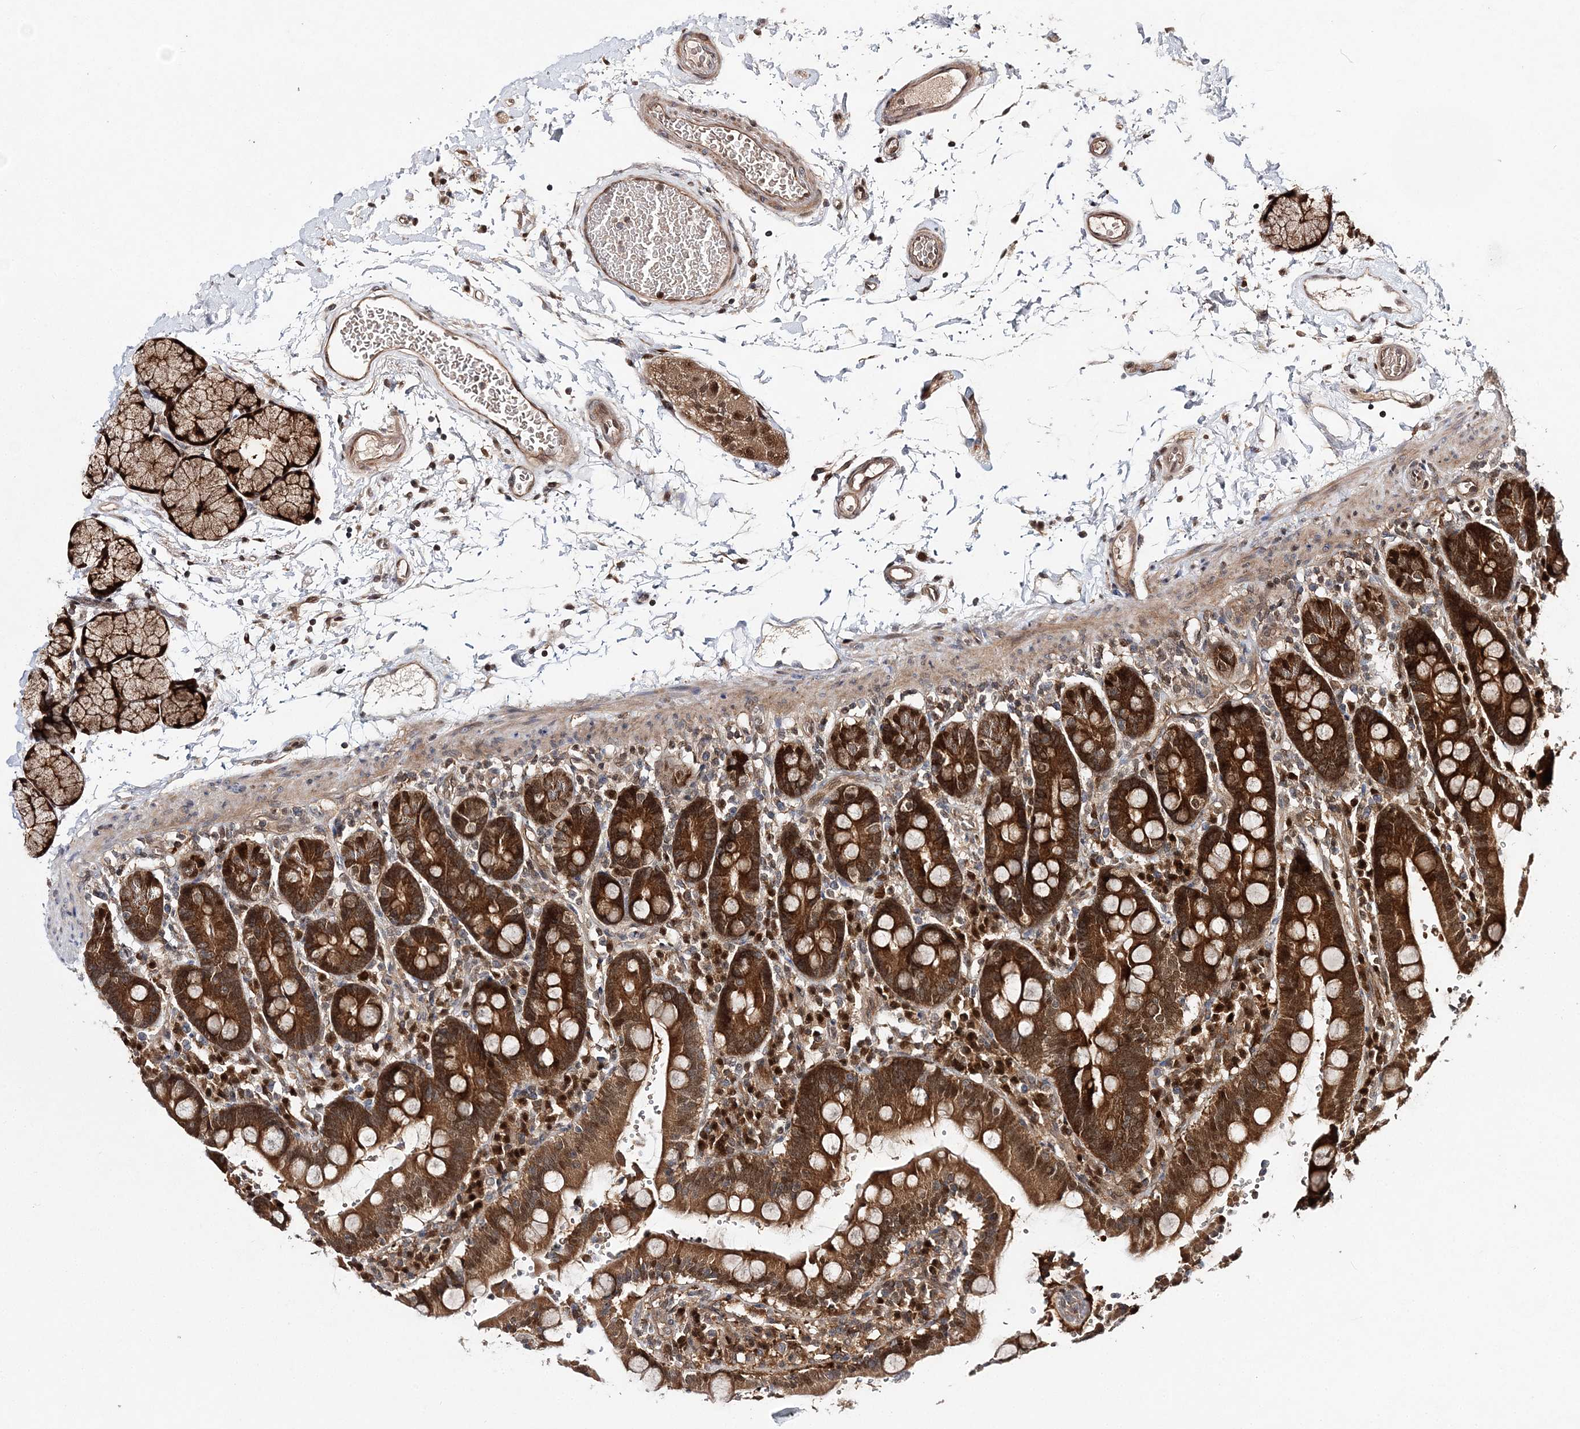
{"staining": {"intensity": "strong", "quantity": ">75%", "location": "cytoplasmic/membranous,nuclear"}, "tissue": "duodenum", "cell_type": "Glandular cells", "image_type": "normal", "snomed": [{"axis": "morphology", "description": "Normal tissue, NOS"}, {"axis": "topography", "description": "Small intestine, NOS"}], "caption": "DAB (3,3'-diaminobenzidine) immunohistochemical staining of unremarkable human duodenum shows strong cytoplasmic/membranous,nuclear protein staining in about >75% of glandular cells. (Stains: DAB (3,3'-diaminobenzidine) in brown, nuclei in blue, Microscopy: brightfield microscopy at high magnification).", "gene": "NIF3L1", "patient": {"sex": "female", "age": 71}}